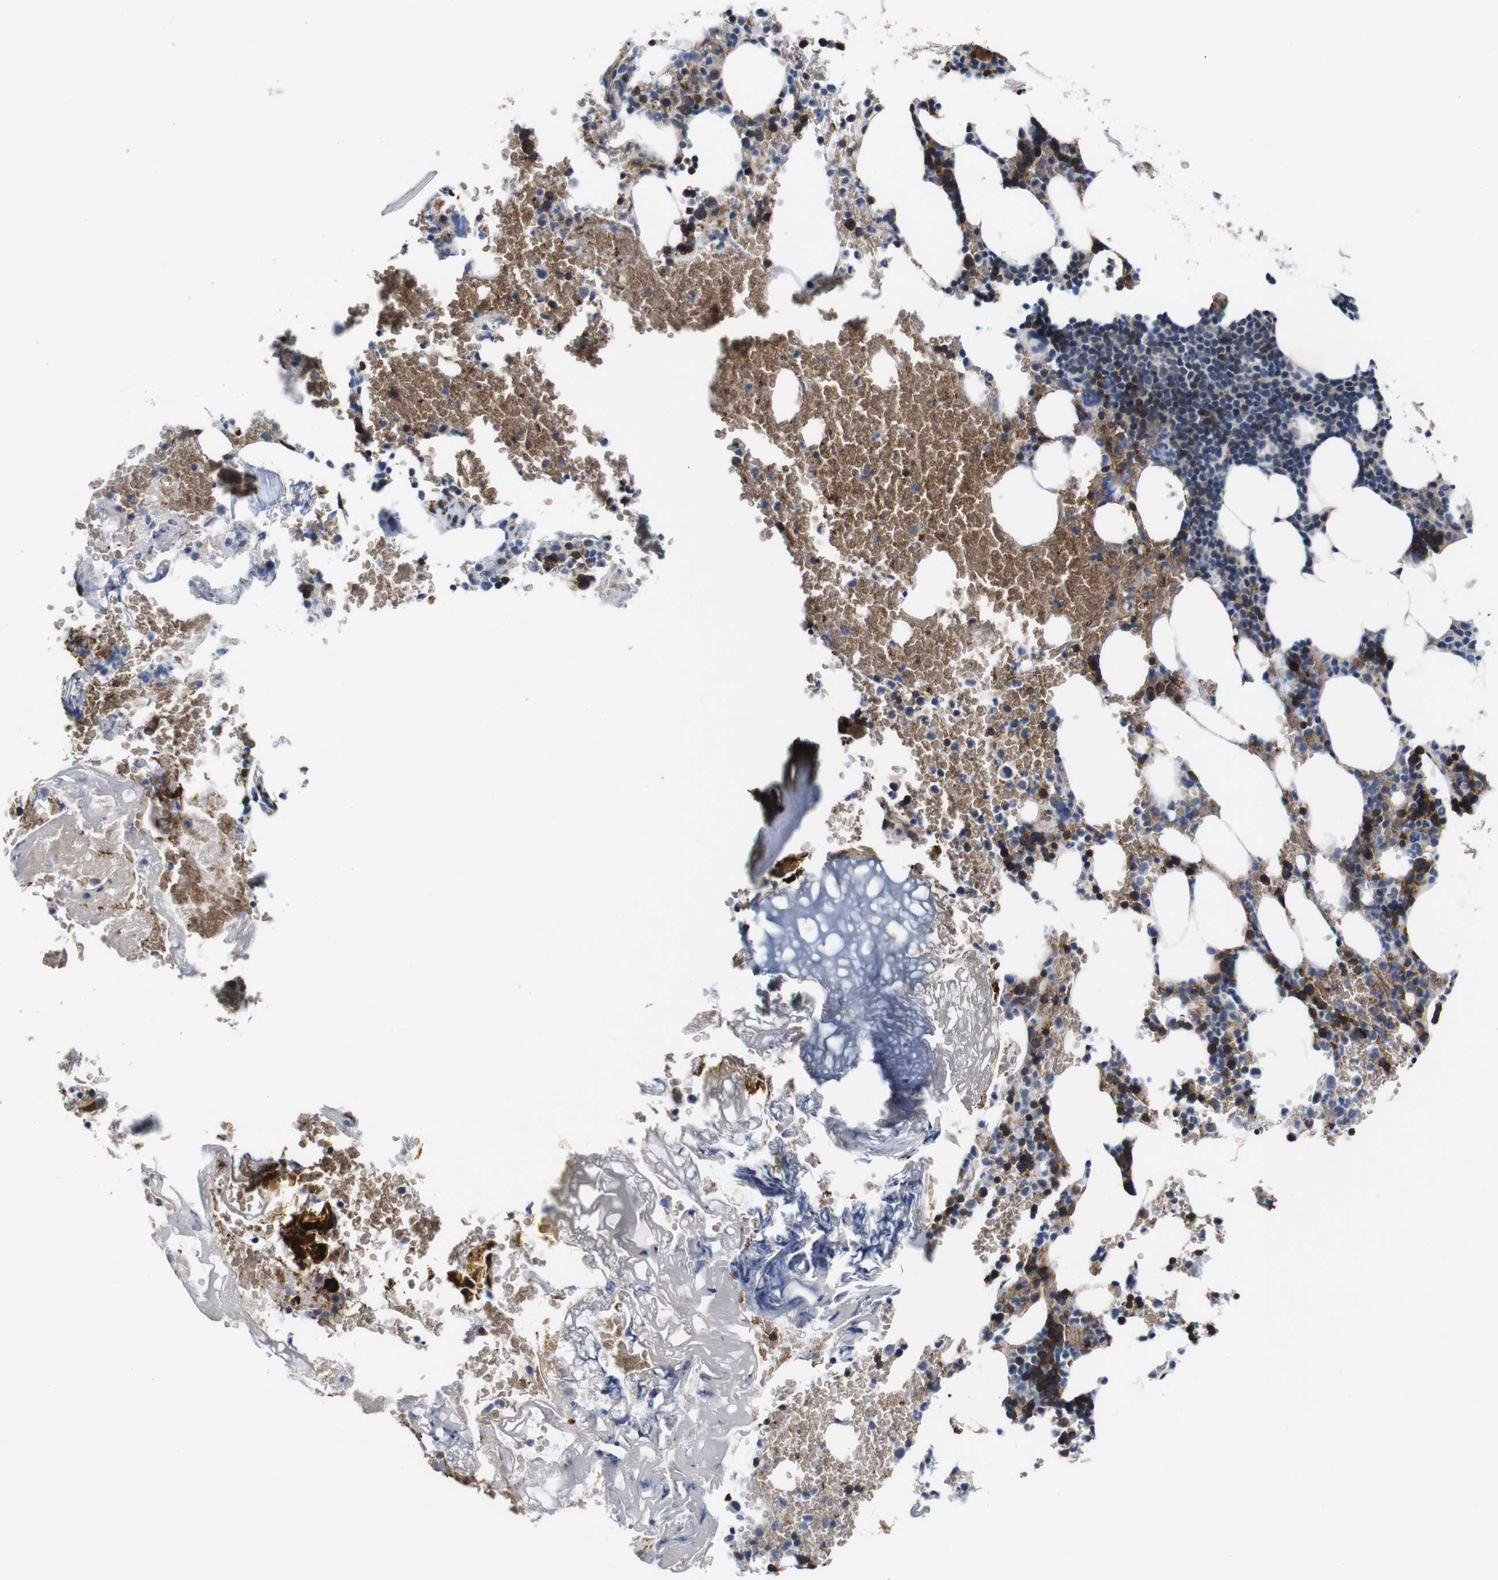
{"staining": {"intensity": "strong", "quantity": "<25%", "location": "cytoplasmic/membranous,nuclear"}, "tissue": "bone marrow", "cell_type": "Hematopoietic cells", "image_type": "normal", "snomed": [{"axis": "morphology", "description": "Normal tissue, NOS"}, {"axis": "topography", "description": "Bone marrow"}], "caption": "DAB (3,3'-diaminobenzidine) immunohistochemical staining of benign bone marrow exhibits strong cytoplasmic/membranous,nuclear protein positivity in approximately <25% of hematopoietic cells.", "gene": "SOCS3", "patient": {"sex": "female", "age": 73}}